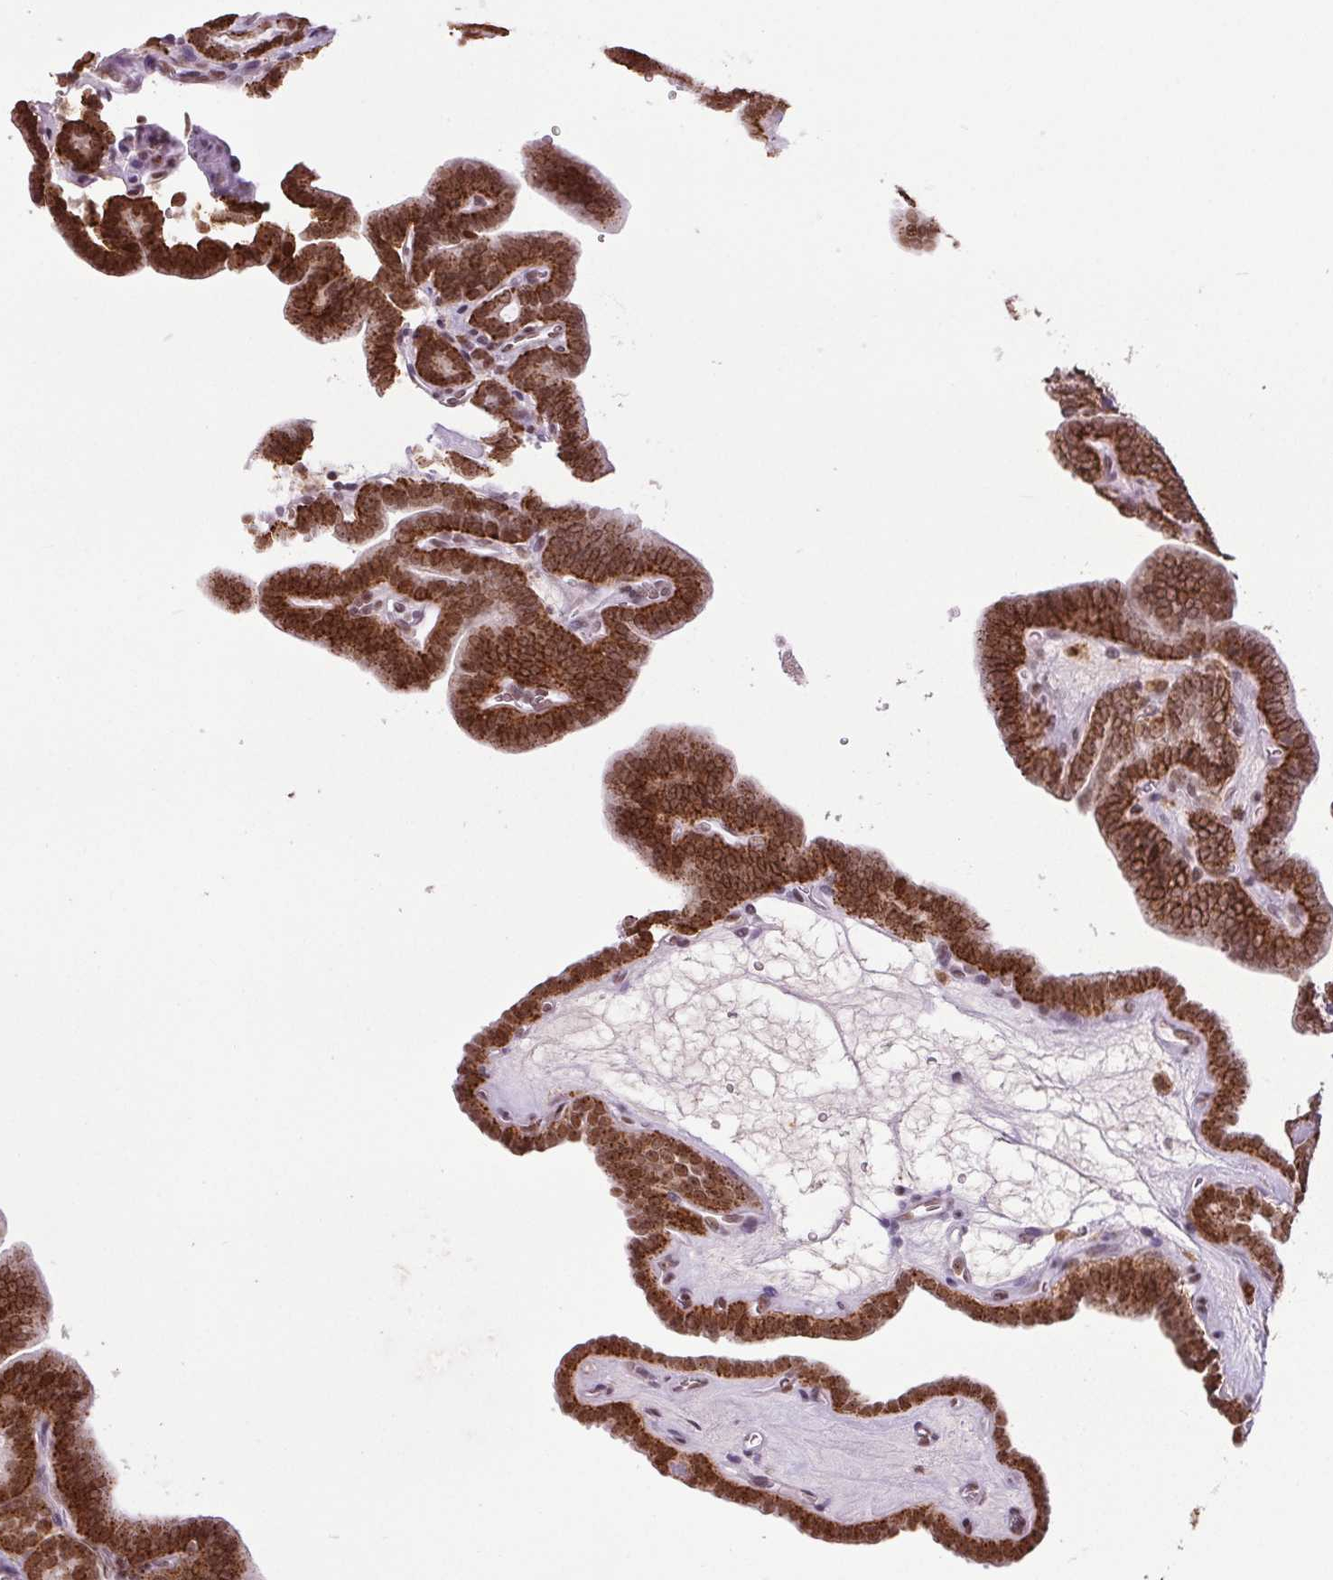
{"staining": {"intensity": "strong", "quantity": ">75%", "location": "cytoplasmic/membranous,nuclear"}, "tissue": "thyroid cancer", "cell_type": "Tumor cells", "image_type": "cancer", "snomed": [{"axis": "morphology", "description": "Papillary adenocarcinoma, NOS"}, {"axis": "topography", "description": "Thyroid gland"}], "caption": "Thyroid papillary adenocarcinoma stained with immunohistochemistry (IHC) reveals strong cytoplasmic/membranous and nuclear expression in about >75% of tumor cells. Using DAB (brown) and hematoxylin (blue) stains, captured at high magnification using brightfield microscopy.", "gene": "SMIM6", "patient": {"sex": "female", "age": 21}}